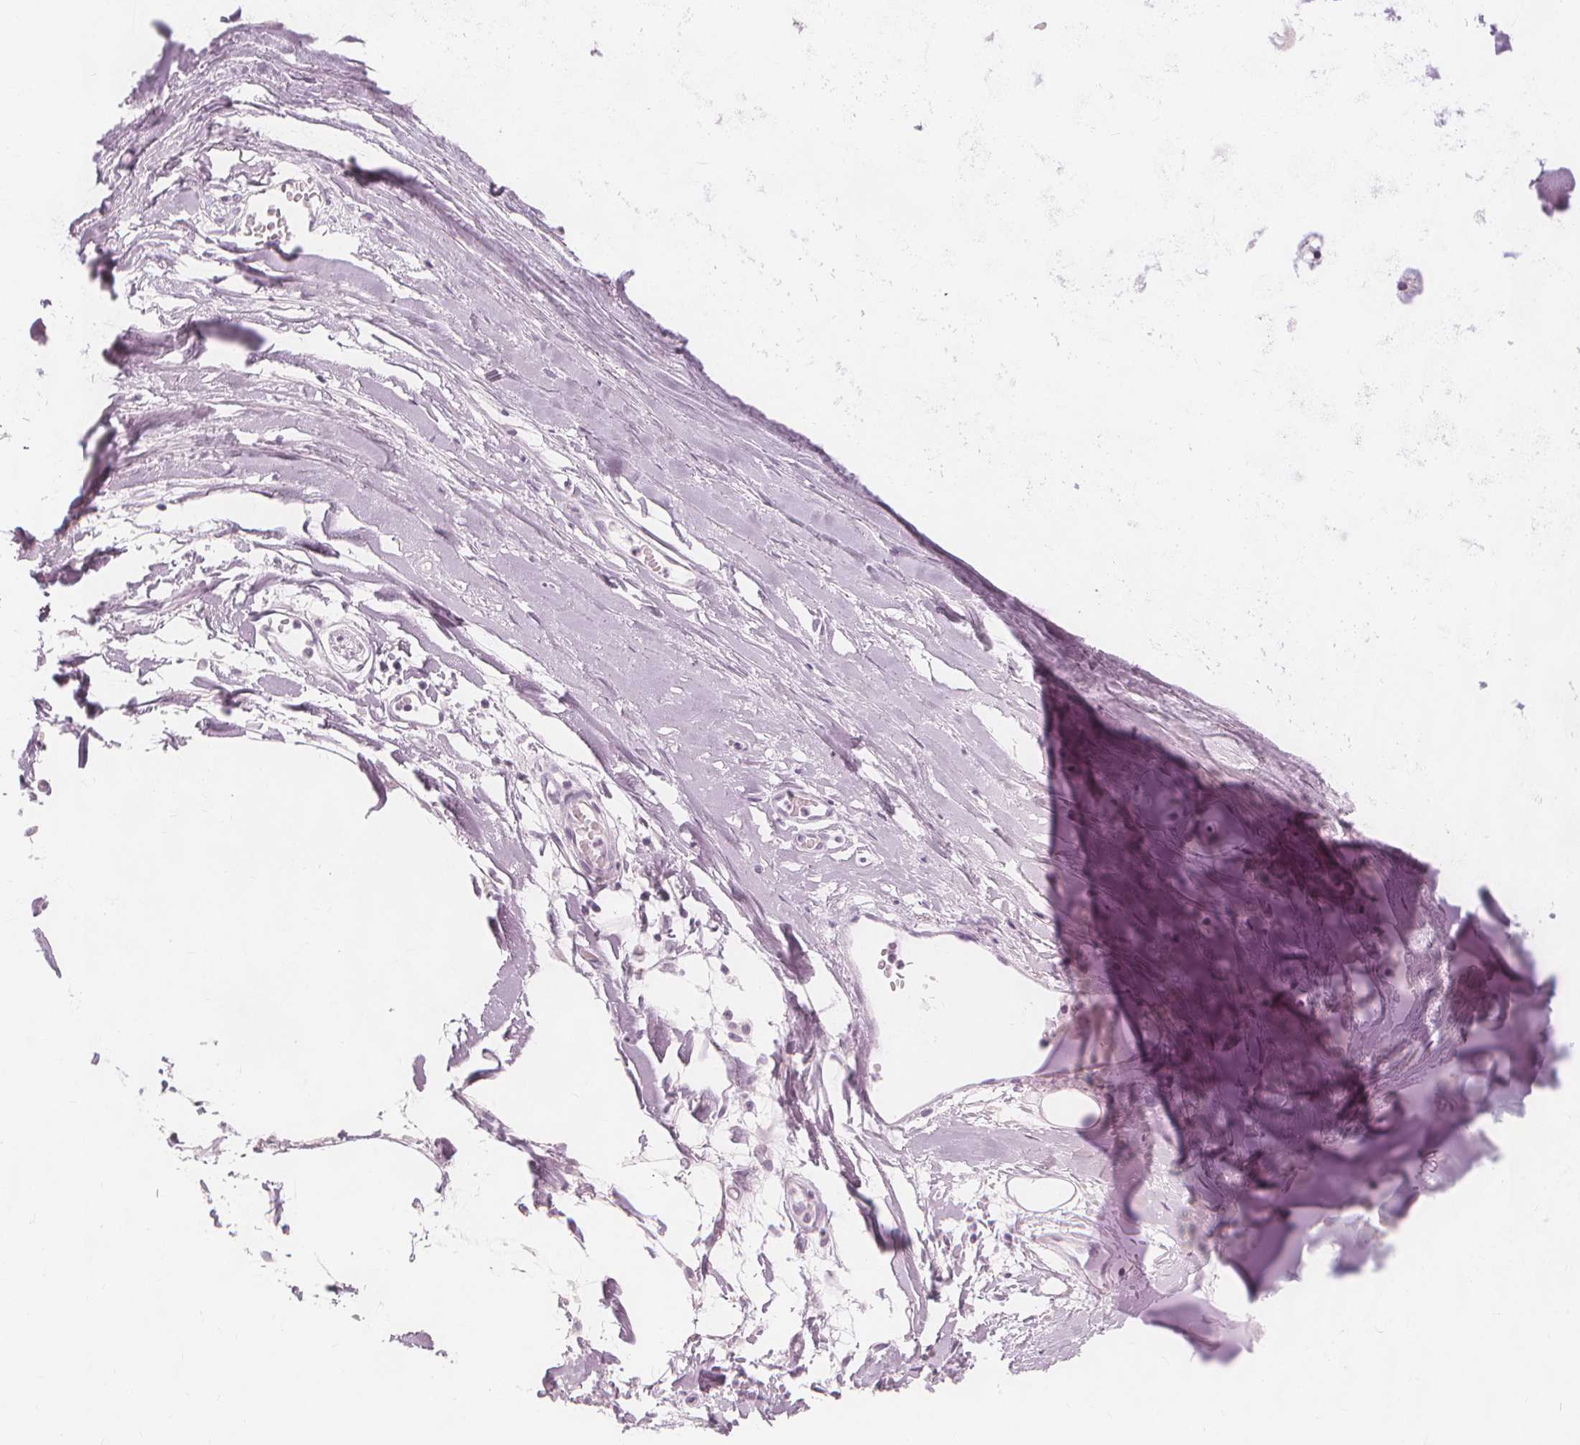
{"staining": {"intensity": "negative", "quantity": "none", "location": "none"}, "tissue": "adipose tissue", "cell_type": "Adipocytes", "image_type": "normal", "snomed": [{"axis": "morphology", "description": "Normal tissue, NOS"}, {"axis": "topography", "description": "Cartilage tissue"}, {"axis": "topography", "description": "Nasopharynx"}, {"axis": "topography", "description": "Thyroid gland"}], "caption": "Immunohistochemical staining of normal human adipose tissue displays no significant staining in adipocytes.", "gene": "TFF1", "patient": {"sex": "male", "age": 63}}